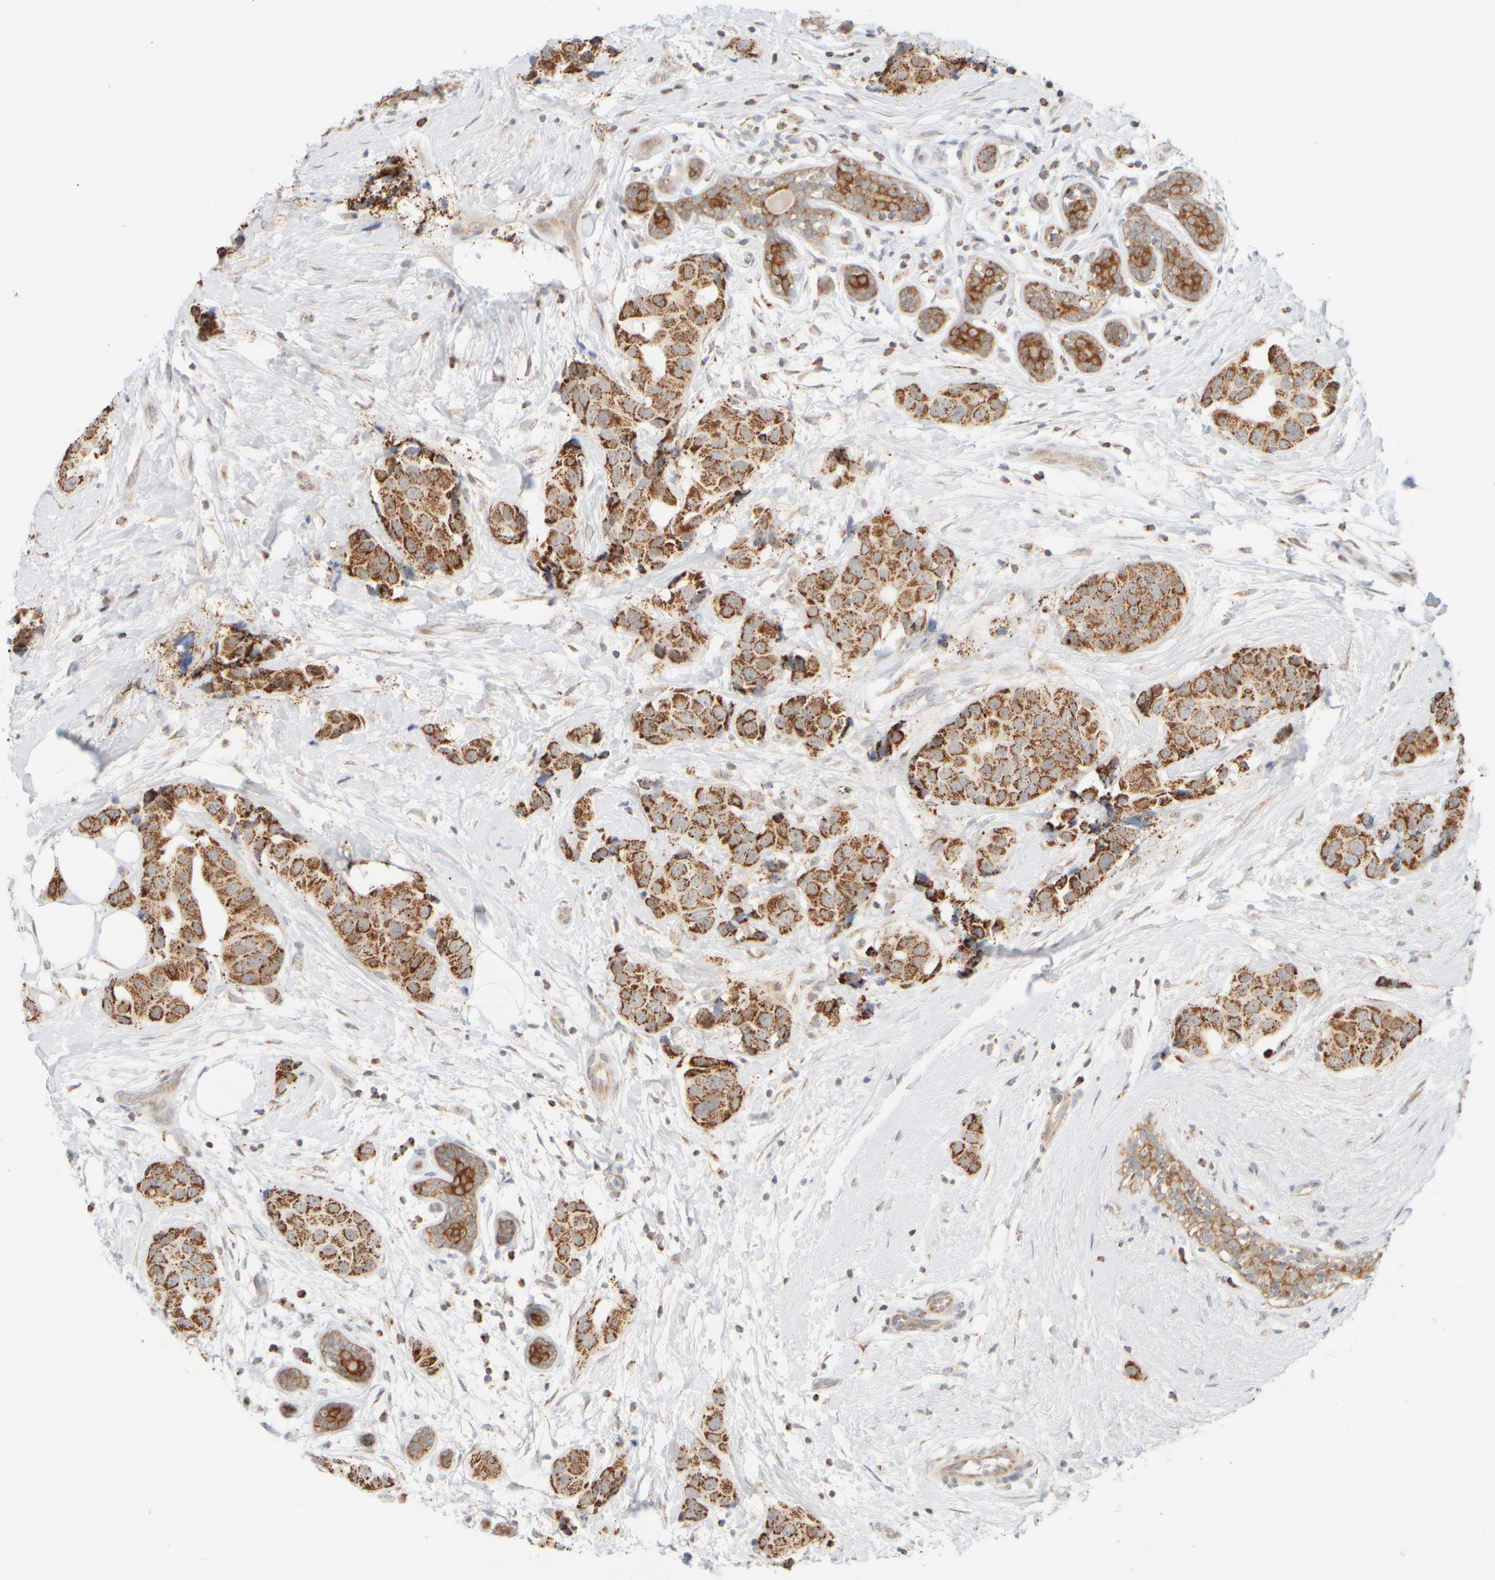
{"staining": {"intensity": "moderate", "quantity": ">75%", "location": "cytoplasmic/membranous"}, "tissue": "breast cancer", "cell_type": "Tumor cells", "image_type": "cancer", "snomed": [{"axis": "morphology", "description": "Normal tissue, NOS"}, {"axis": "morphology", "description": "Duct carcinoma"}, {"axis": "topography", "description": "Breast"}], "caption": "Tumor cells reveal moderate cytoplasmic/membranous staining in about >75% of cells in breast cancer (intraductal carcinoma).", "gene": "PPM1K", "patient": {"sex": "female", "age": 39}}